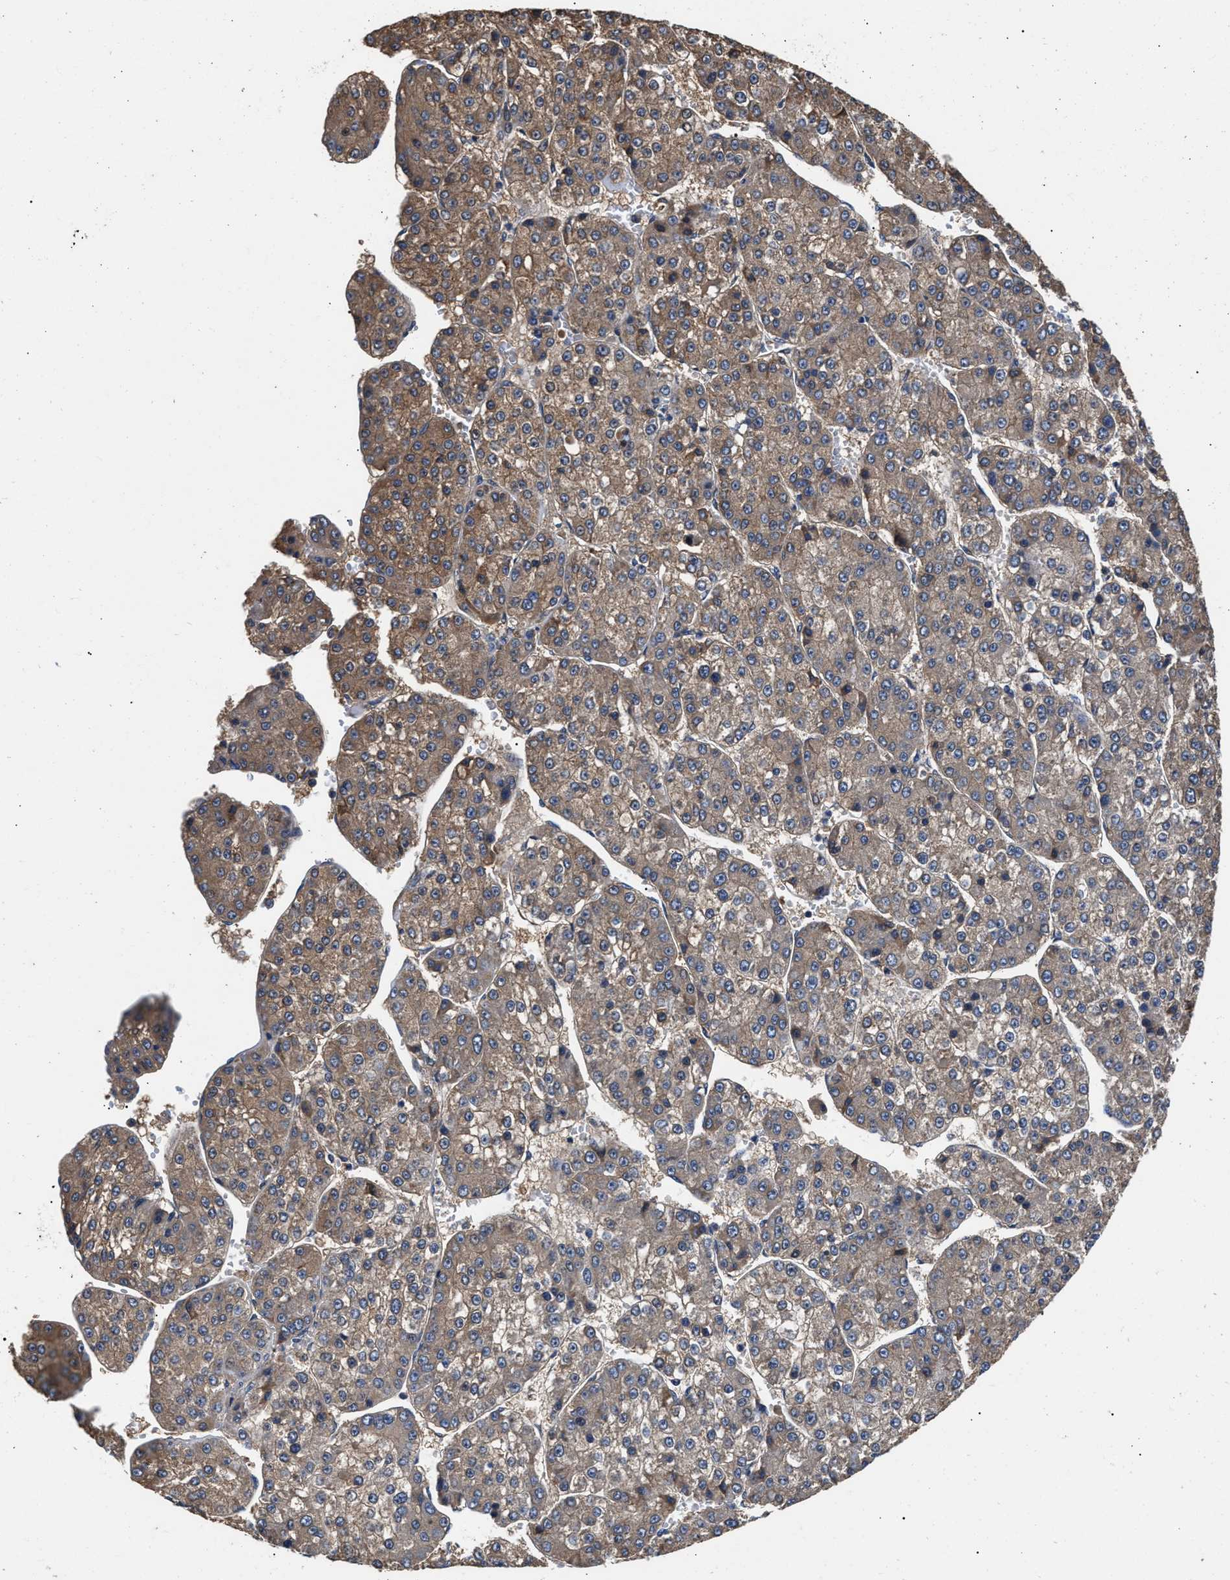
{"staining": {"intensity": "moderate", "quantity": ">75%", "location": "cytoplasmic/membranous"}, "tissue": "liver cancer", "cell_type": "Tumor cells", "image_type": "cancer", "snomed": [{"axis": "morphology", "description": "Carcinoma, Hepatocellular, NOS"}, {"axis": "topography", "description": "Liver"}], "caption": "The photomicrograph reveals a brown stain indicating the presence of a protein in the cytoplasmic/membranous of tumor cells in liver cancer. (Brightfield microscopy of DAB IHC at high magnification).", "gene": "KLB", "patient": {"sex": "female", "age": 73}}